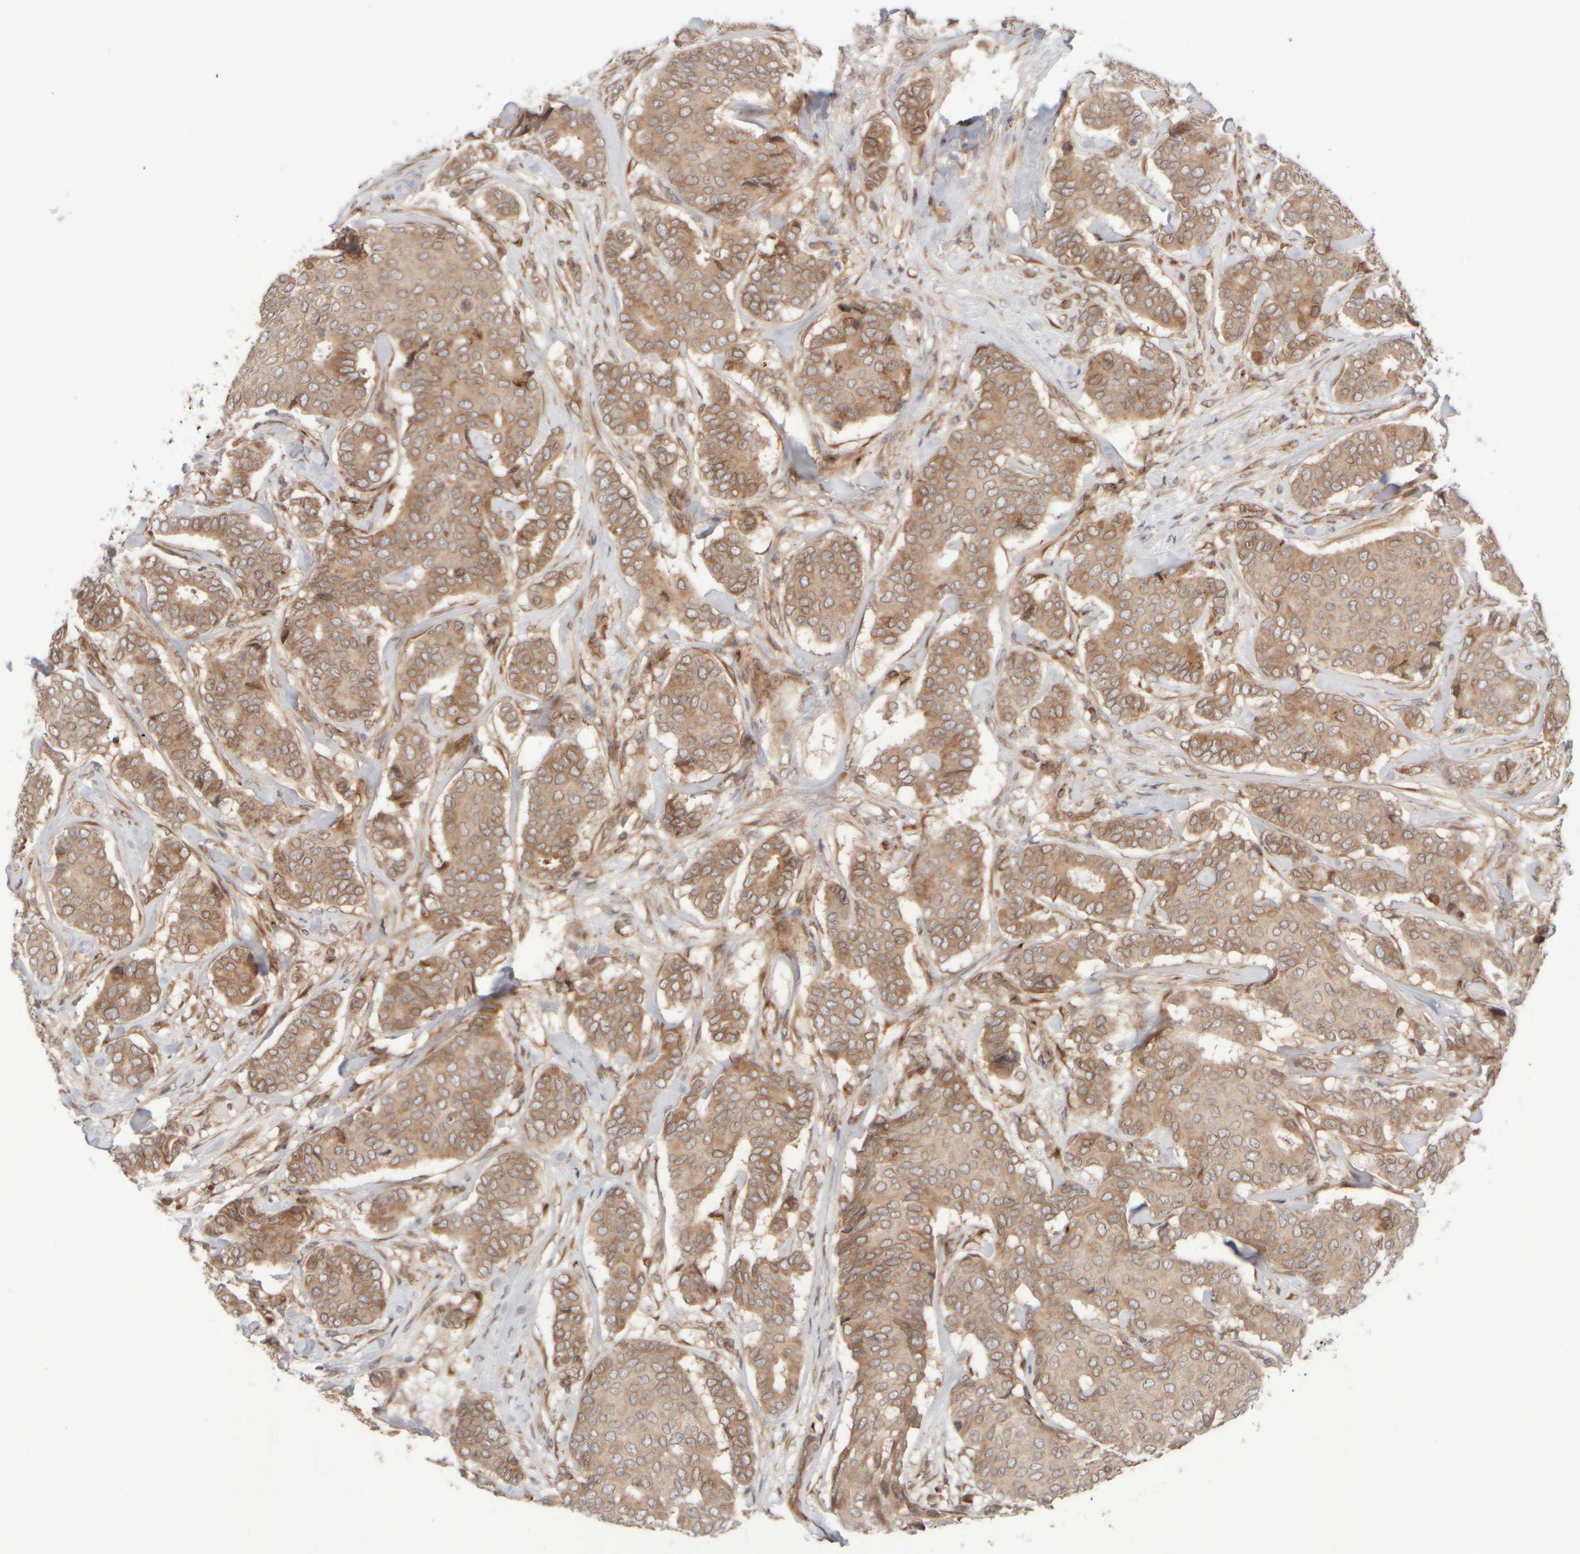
{"staining": {"intensity": "moderate", "quantity": ">75%", "location": "cytoplasmic/membranous"}, "tissue": "breast cancer", "cell_type": "Tumor cells", "image_type": "cancer", "snomed": [{"axis": "morphology", "description": "Duct carcinoma"}, {"axis": "topography", "description": "Breast"}], "caption": "Brown immunohistochemical staining in breast infiltrating ductal carcinoma exhibits moderate cytoplasmic/membranous expression in about >75% of tumor cells.", "gene": "GCN1", "patient": {"sex": "female", "age": 75}}